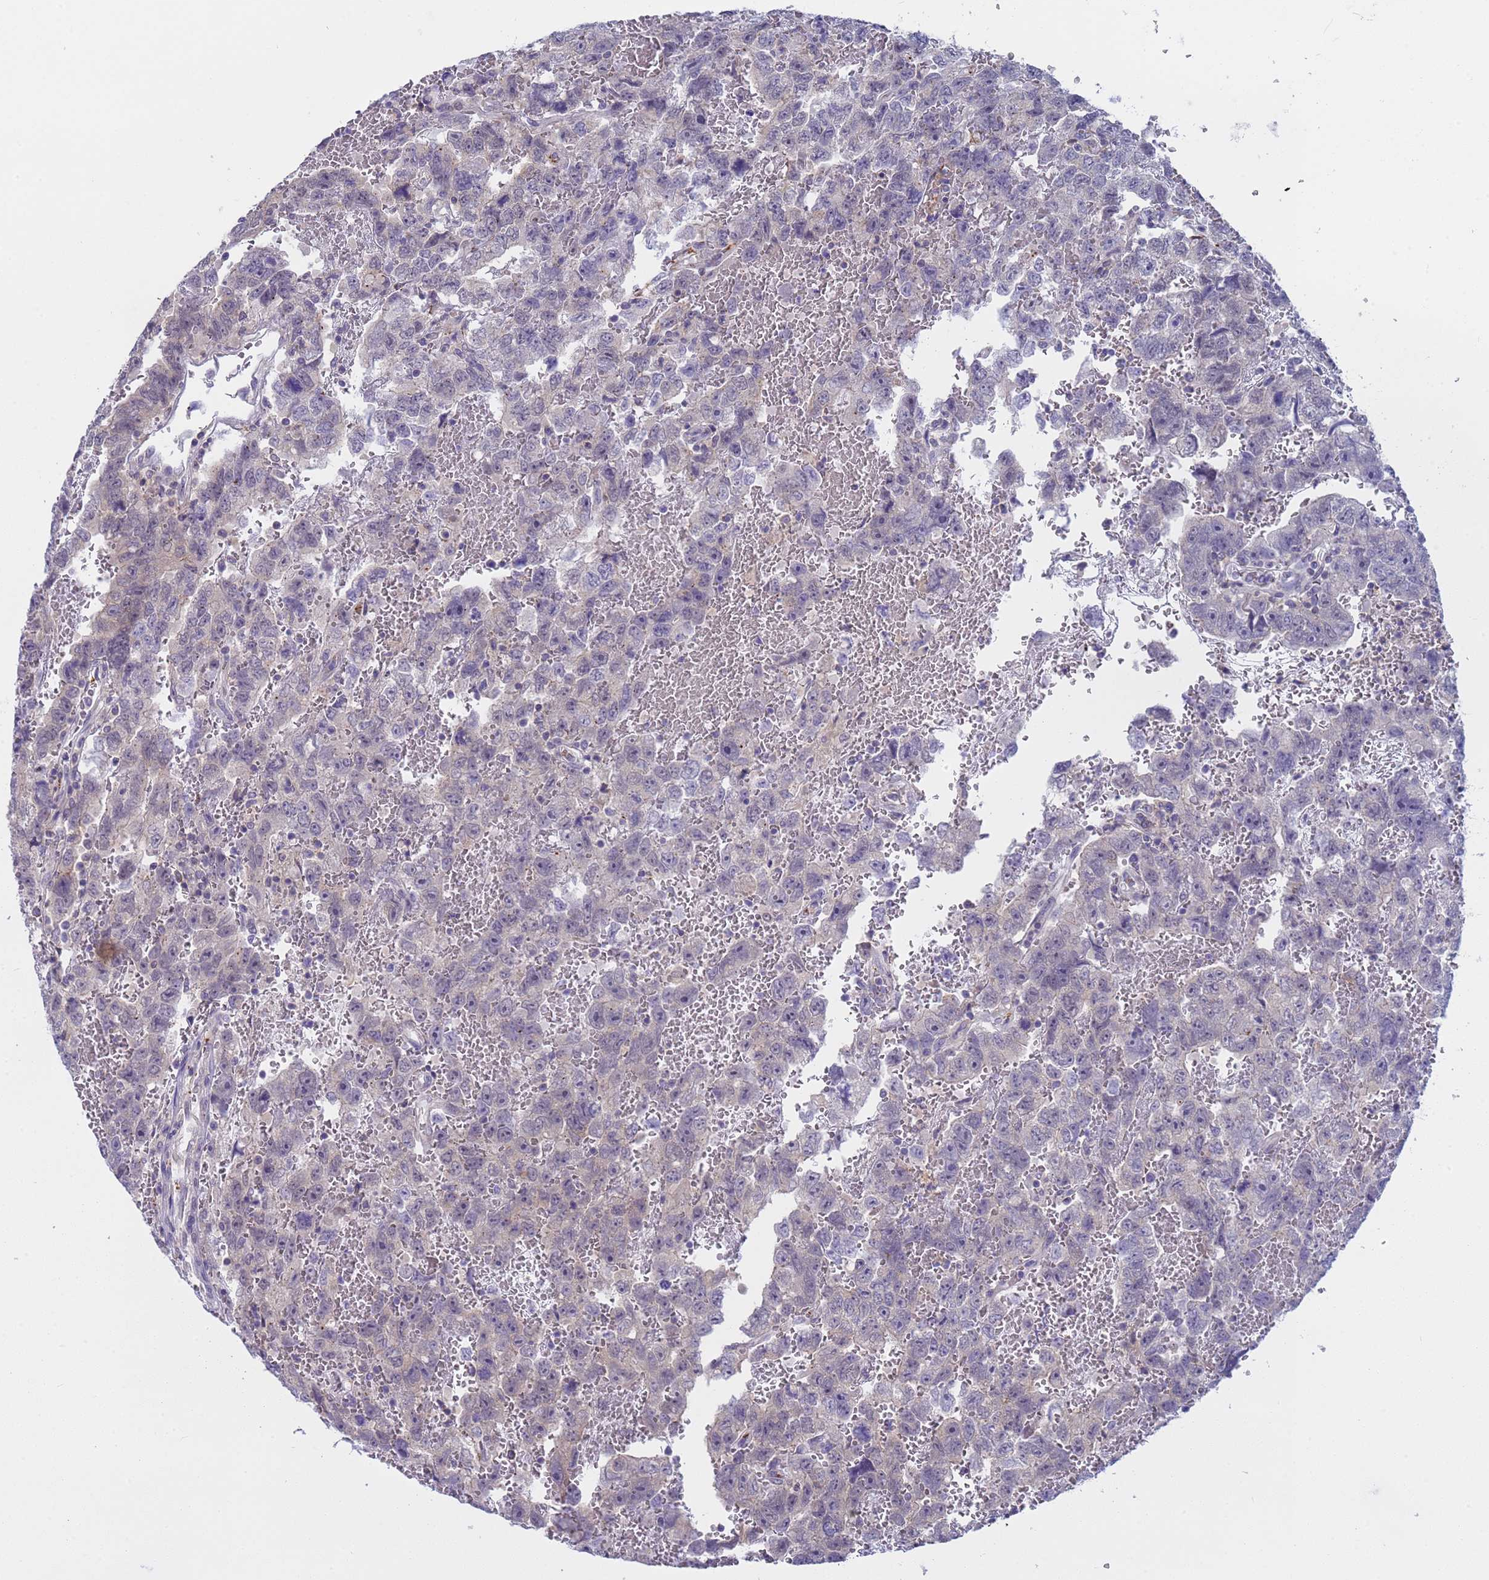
{"staining": {"intensity": "weak", "quantity": "<25%", "location": "cytoplasmic/membranous"}, "tissue": "testis cancer", "cell_type": "Tumor cells", "image_type": "cancer", "snomed": [{"axis": "morphology", "description": "Carcinoma, Embryonal, NOS"}, {"axis": "topography", "description": "Testis"}], "caption": "Human testis cancer (embryonal carcinoma) stained for a protein using IHC demonstrates no staining in tumor cells.", "gene": "CAPN7", "patient": {"sex": "male", "age": 45}}